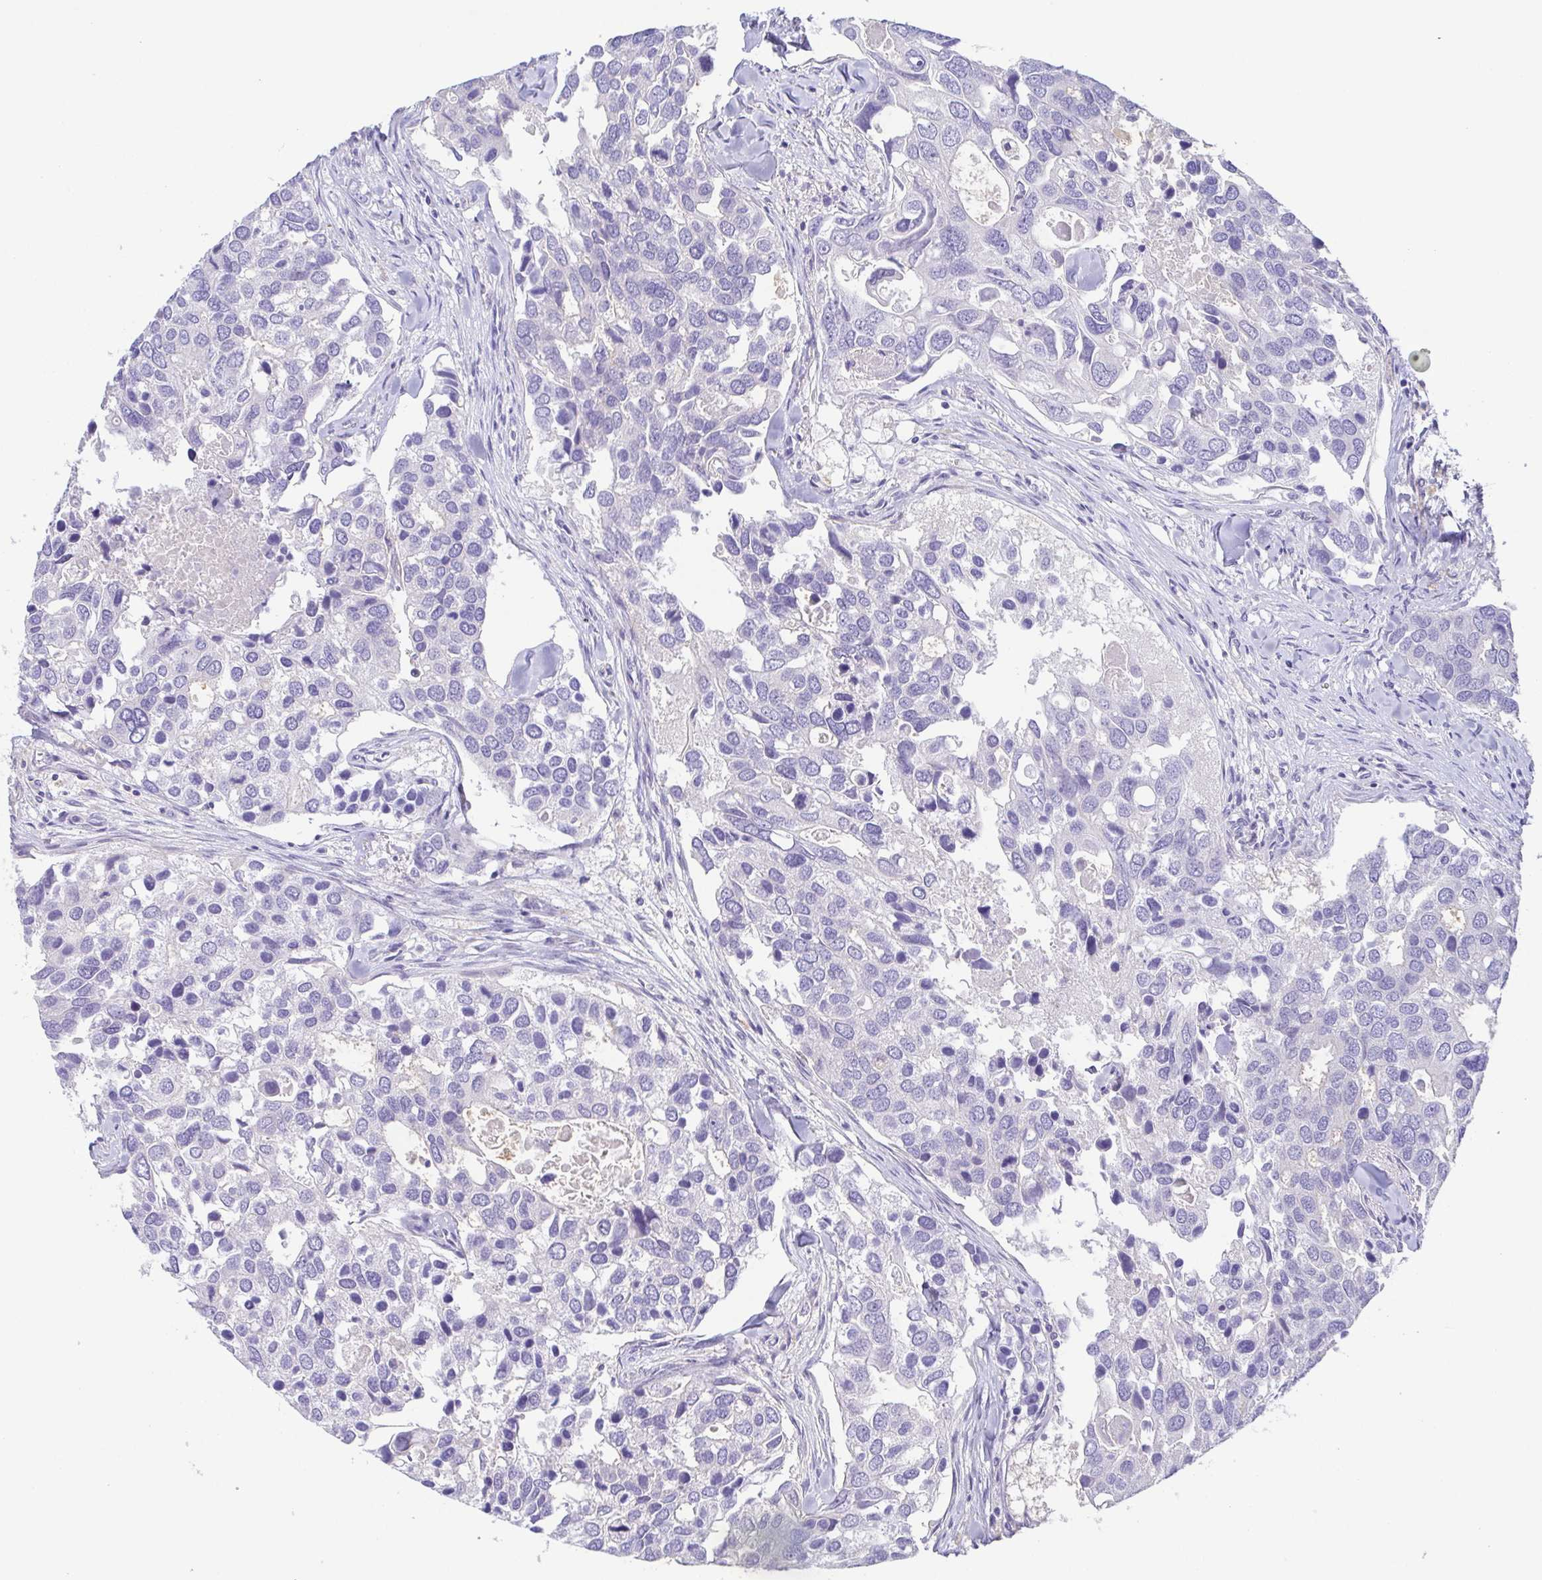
{"staining": {"intensity": "negative", "quantity": "none", "location": "none"}, "tissue": "breast cancer", "cell_type": "Tumor cells", "image_type": "cancer", "snomed": [{"axis": "morphology", "description": "Duct carcinoma"}, {"axis": "topography", "description": "Breast"}], "caption": "The immunohistochemistry image has no significant staining in tumor cells of breast cancer (intraductal carcinoma) tissue.", "gene": "PKDREJ", "patient": {"sex": "female", "age": 83}}